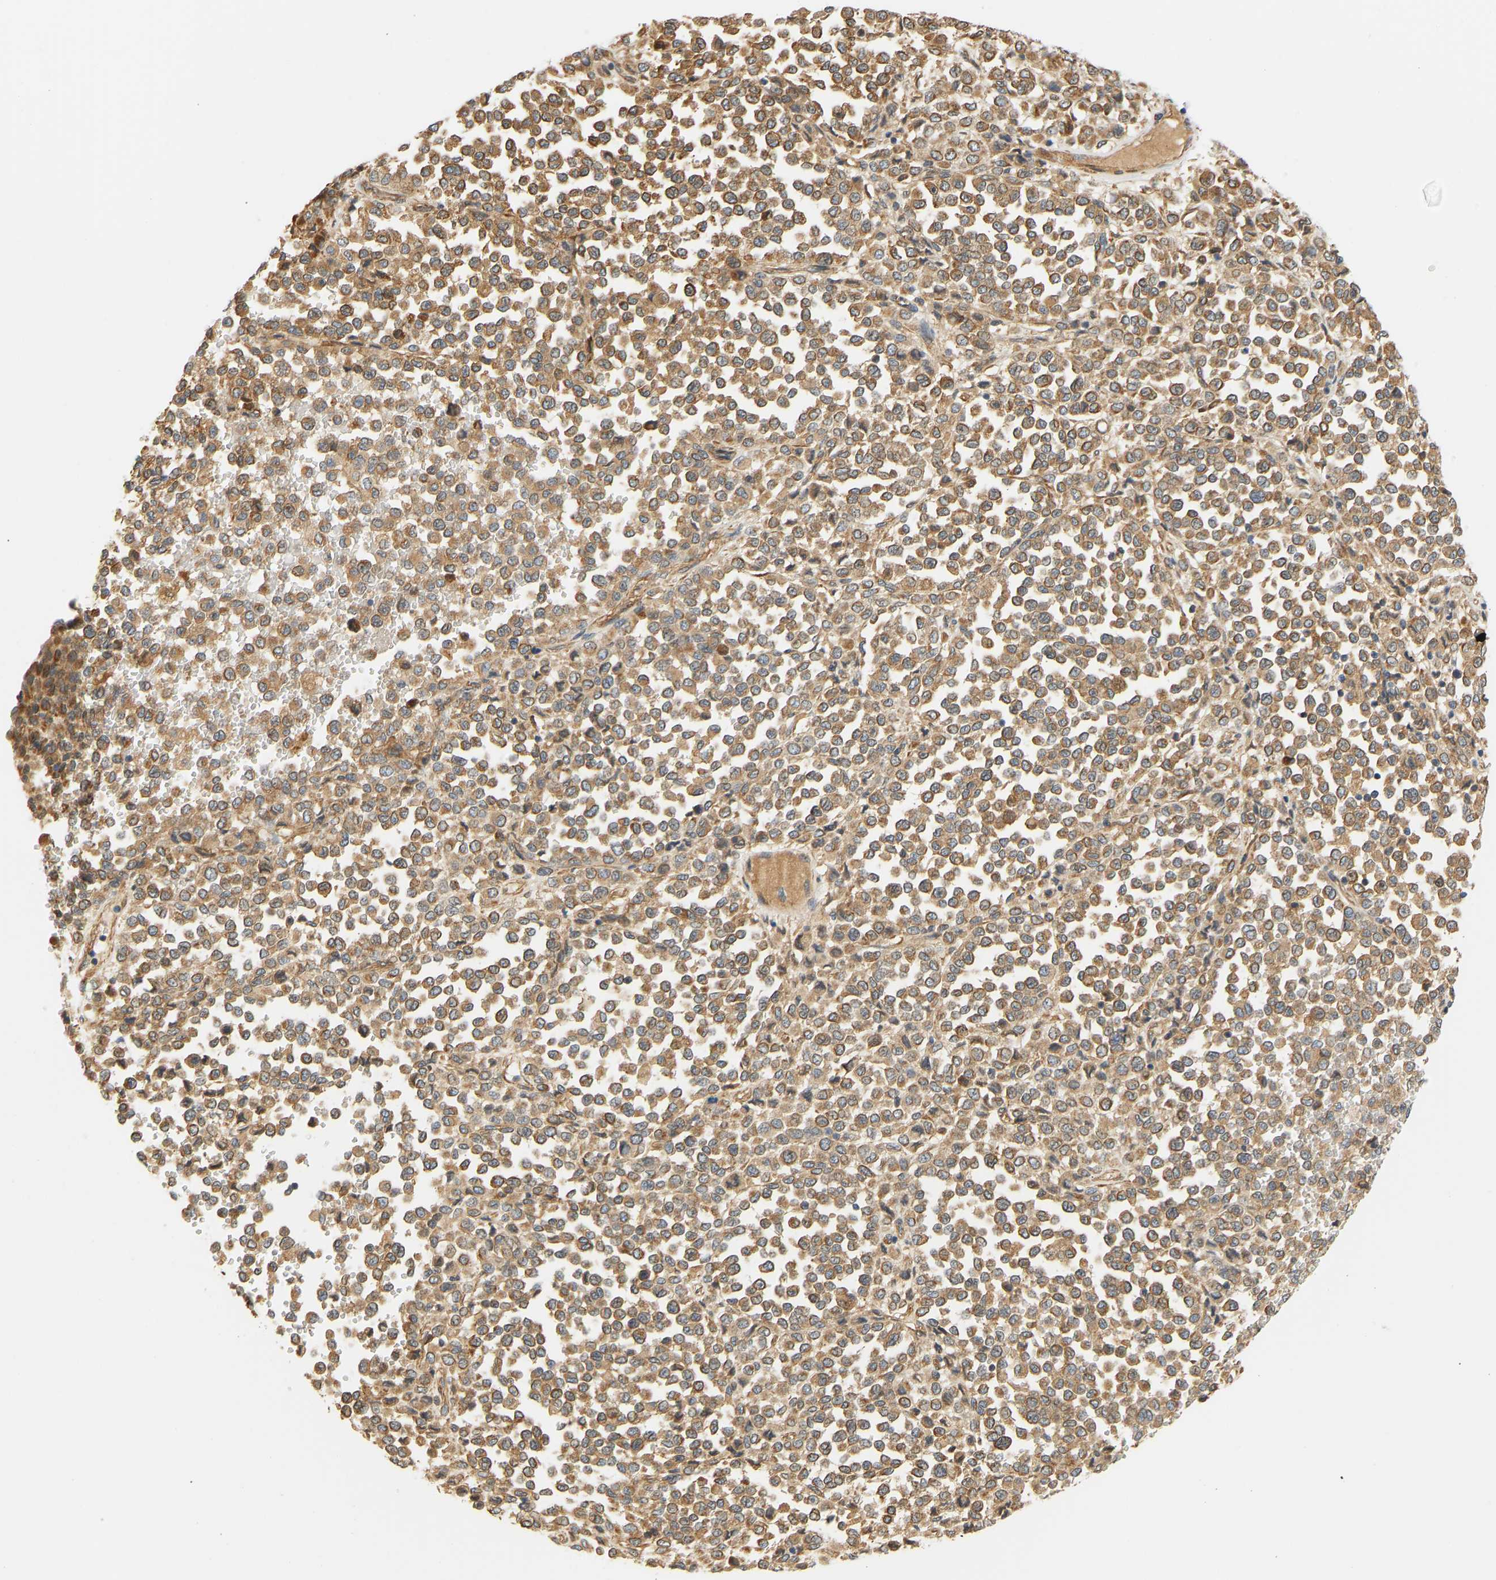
{"staining": {"intensity": "moderate", "quantity": ">75%", "location": "cytoplasmic/membranous"}, "tissue": "melanoma", "cell_type": "Tumor cells", "image_type": "cancer", "snomed": [{"axis": "morphology", "description": "Malignant melanoma, Metastatic site"}, {"axis": "topography", "description": "Pancreas"}], "caption": "Tumor cells display medium levels of moderate cytoplasmic/membranous positivity in about >75% of cells in melanoma.", "gene": "CEP57", "patient": {"sex": "female", "age": 30}}